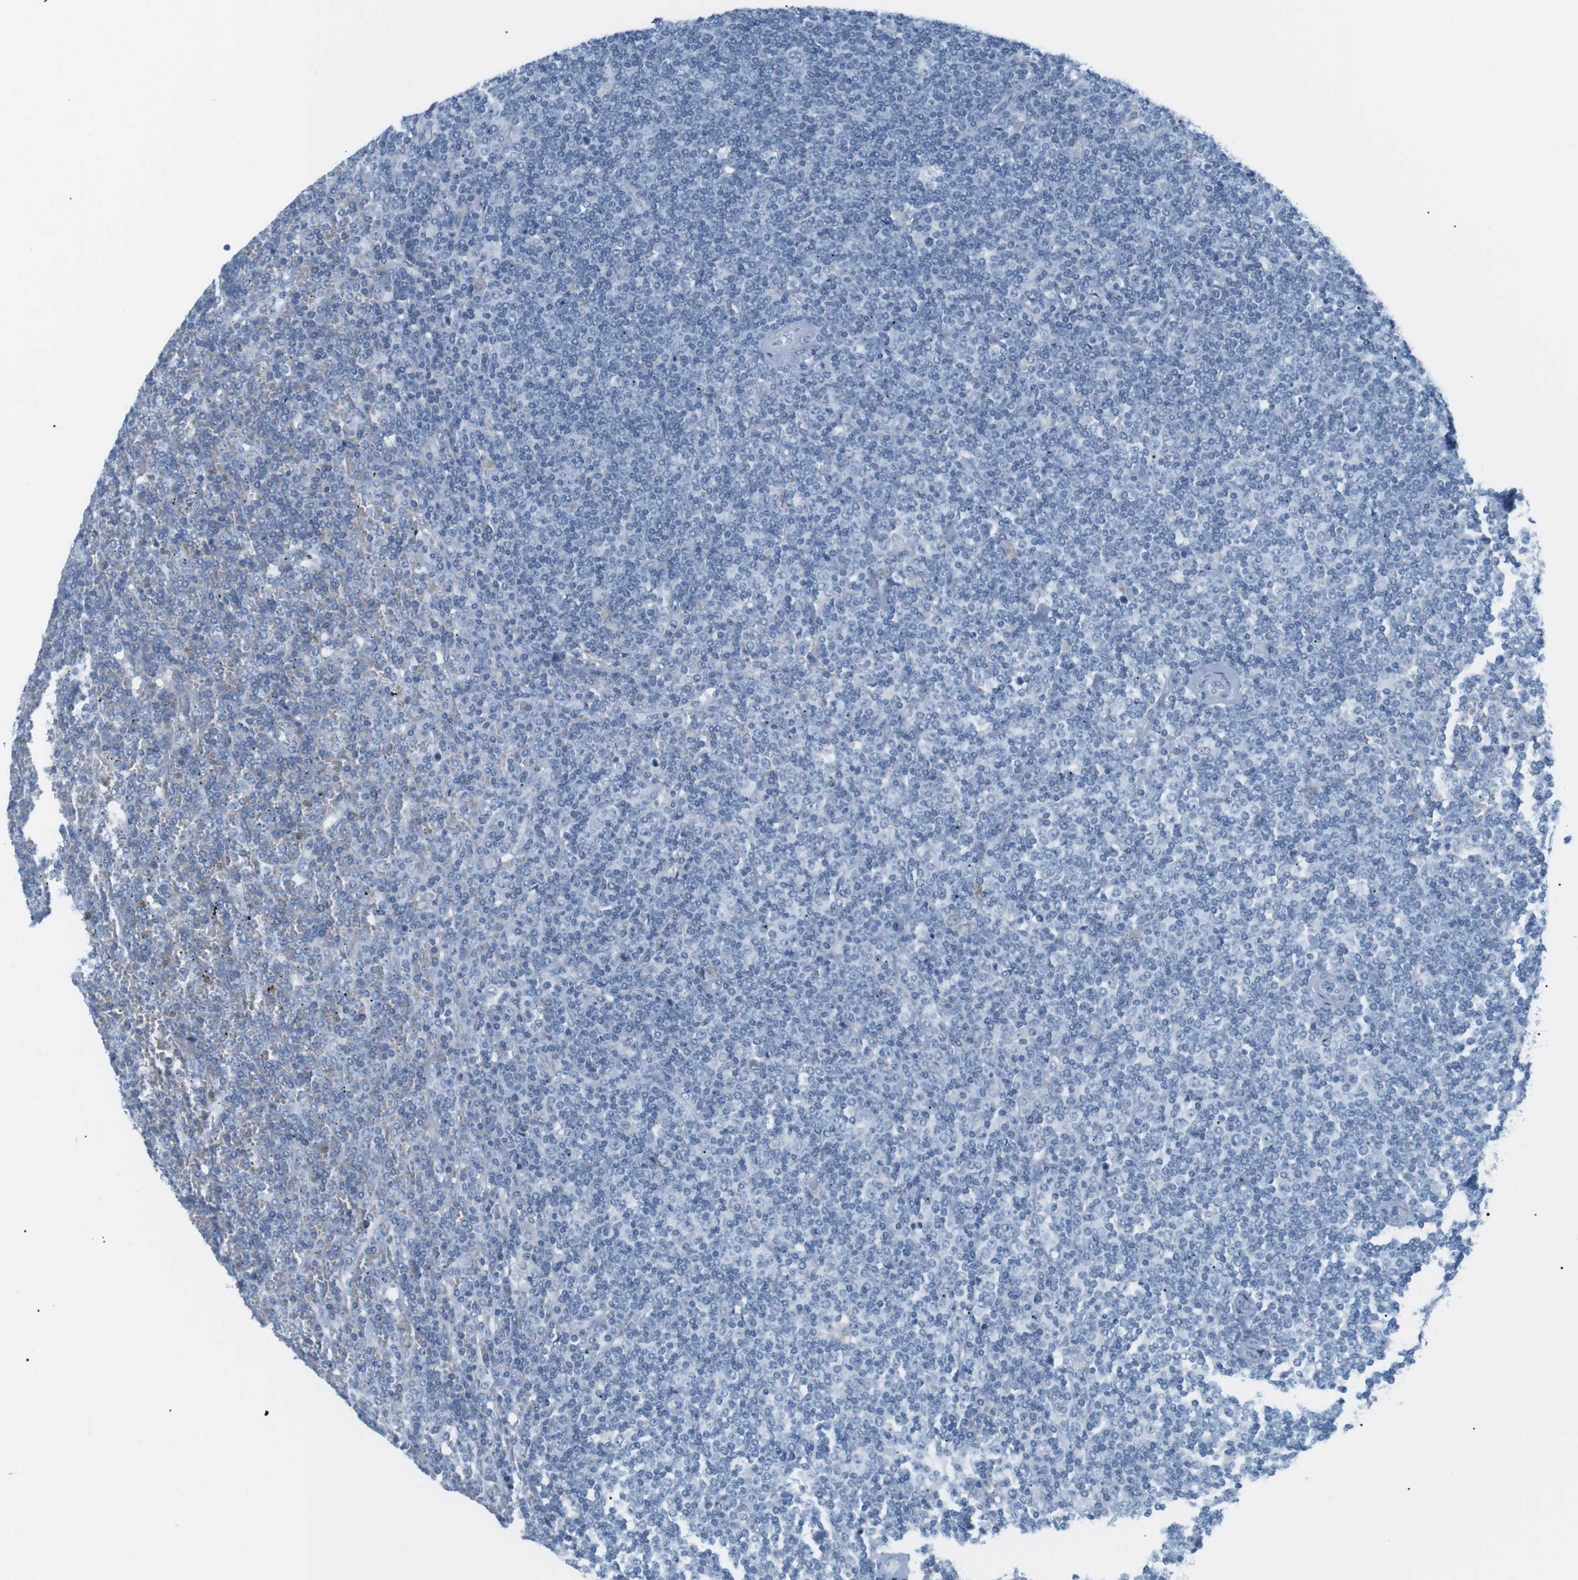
{"staining": {"intensity": "negative", "quantity": "none", "location": "none"}, "tissue": "lymphoma", "cell_type": "Tumor cells", "image_type": "cancer", "snomed": [{"axis": "morphology", "description": "Malignant lymphoma, non-Hodgkin's type, Low grade"}, {"axis": "topography", "description": "Spleen"}], "caption": "A micrograph of lymphoma stained for a protein reveals no brown staining in tumor cells.", "gene": "AZGP1", "patient": {"sex": "female", "age": 19}}